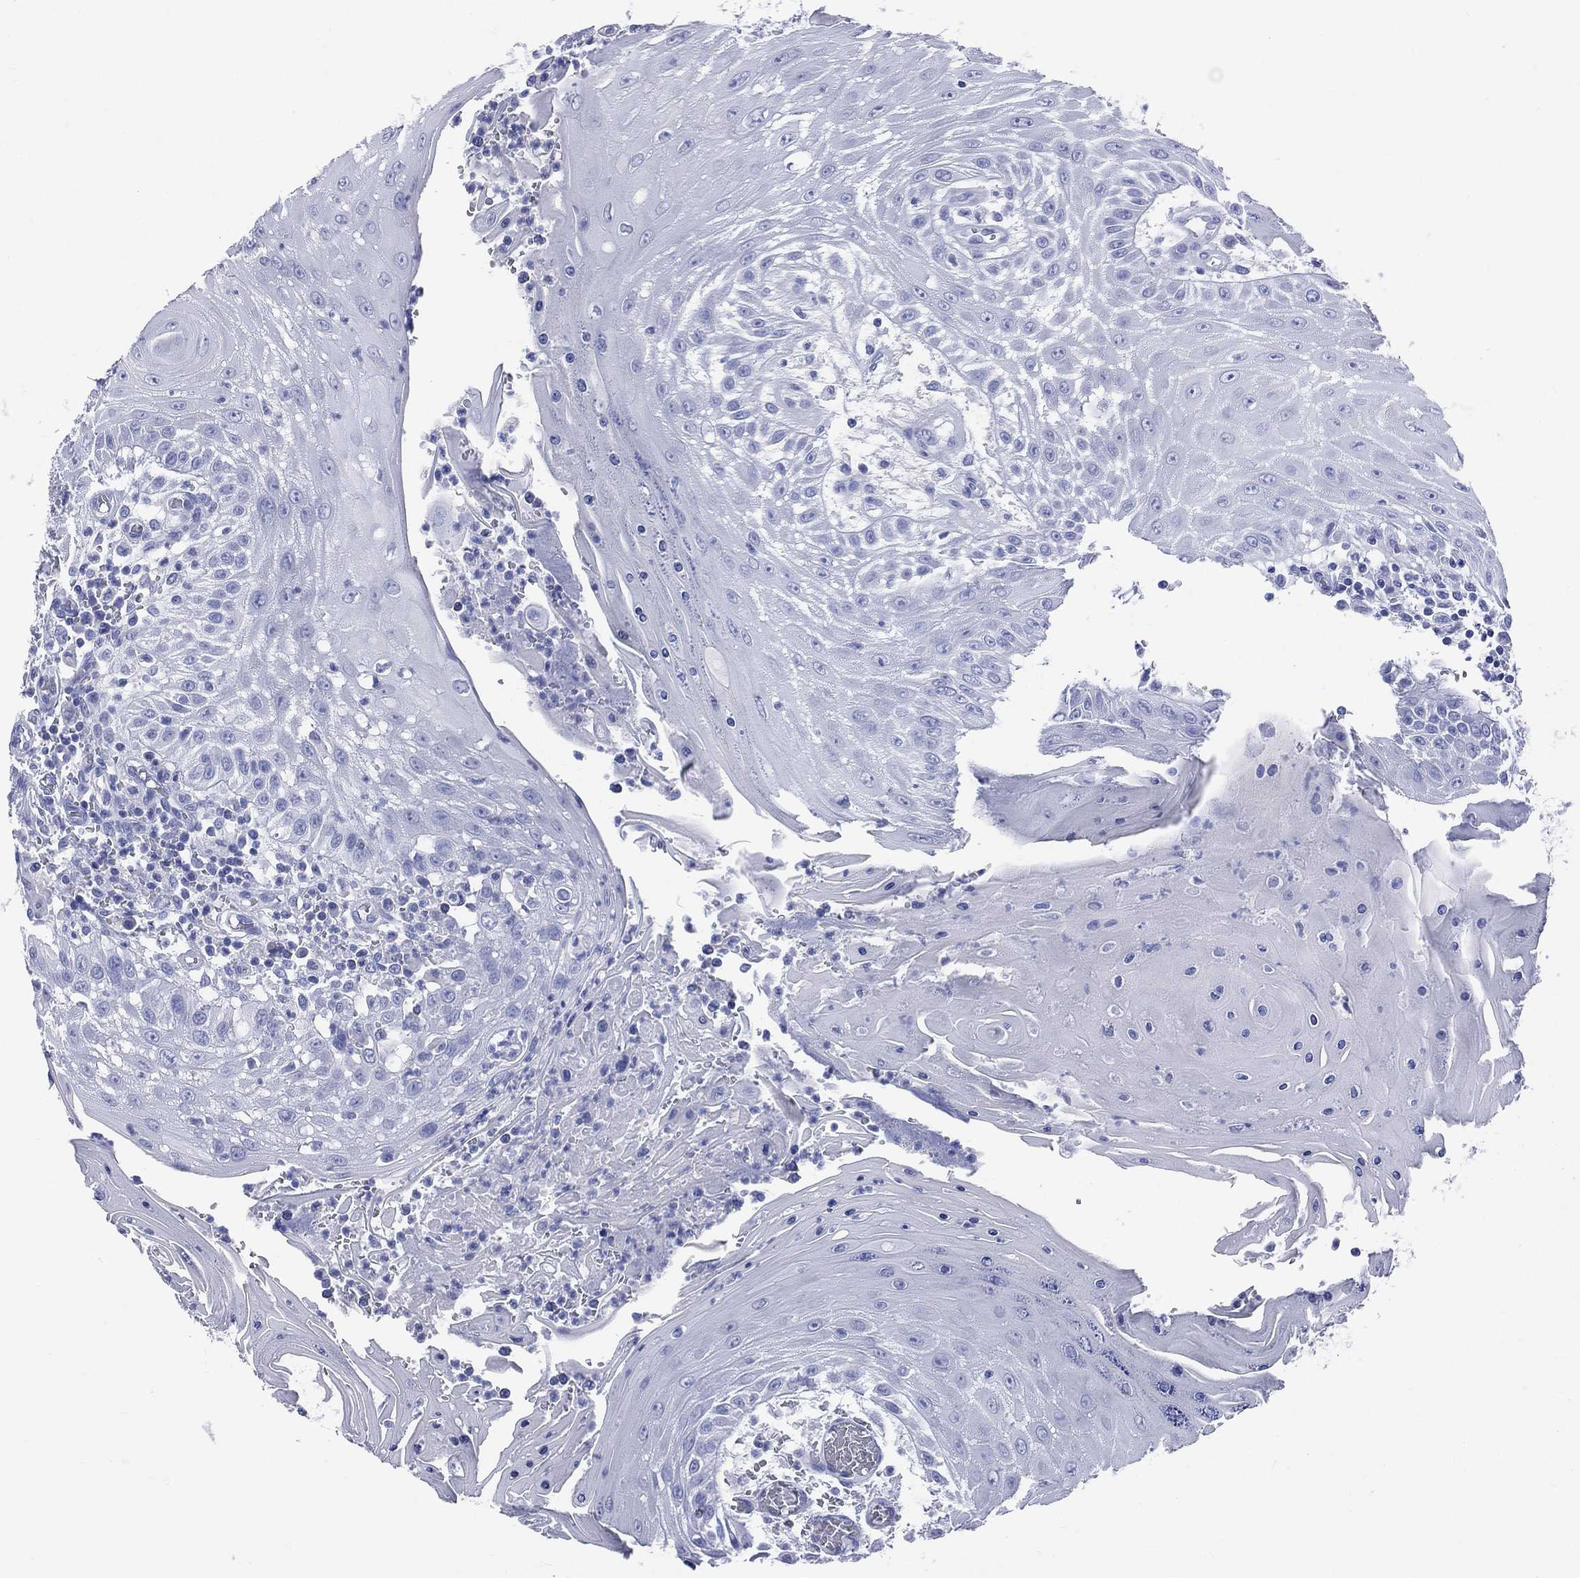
{"staining": {"intensity": "negative", "quantity": "none", "location": "none"}, "tissue": "head and neck cancer", "cell_type": "Tumor cells", "image_type": "cancer", "snomed": [{"axis": "morphology", "description": "Squamous cell carcinoma, NOS"}, {"axis": "topography", "description": "Oral tissue"}, {"axis": "topography", "description": "Head-Neck"}], "caption": "A photomicrograph of human head and neck cancer is negative for staining in tumor cells.", "gene": "SYP", "patient": {"sex": "male", "age": 58}}